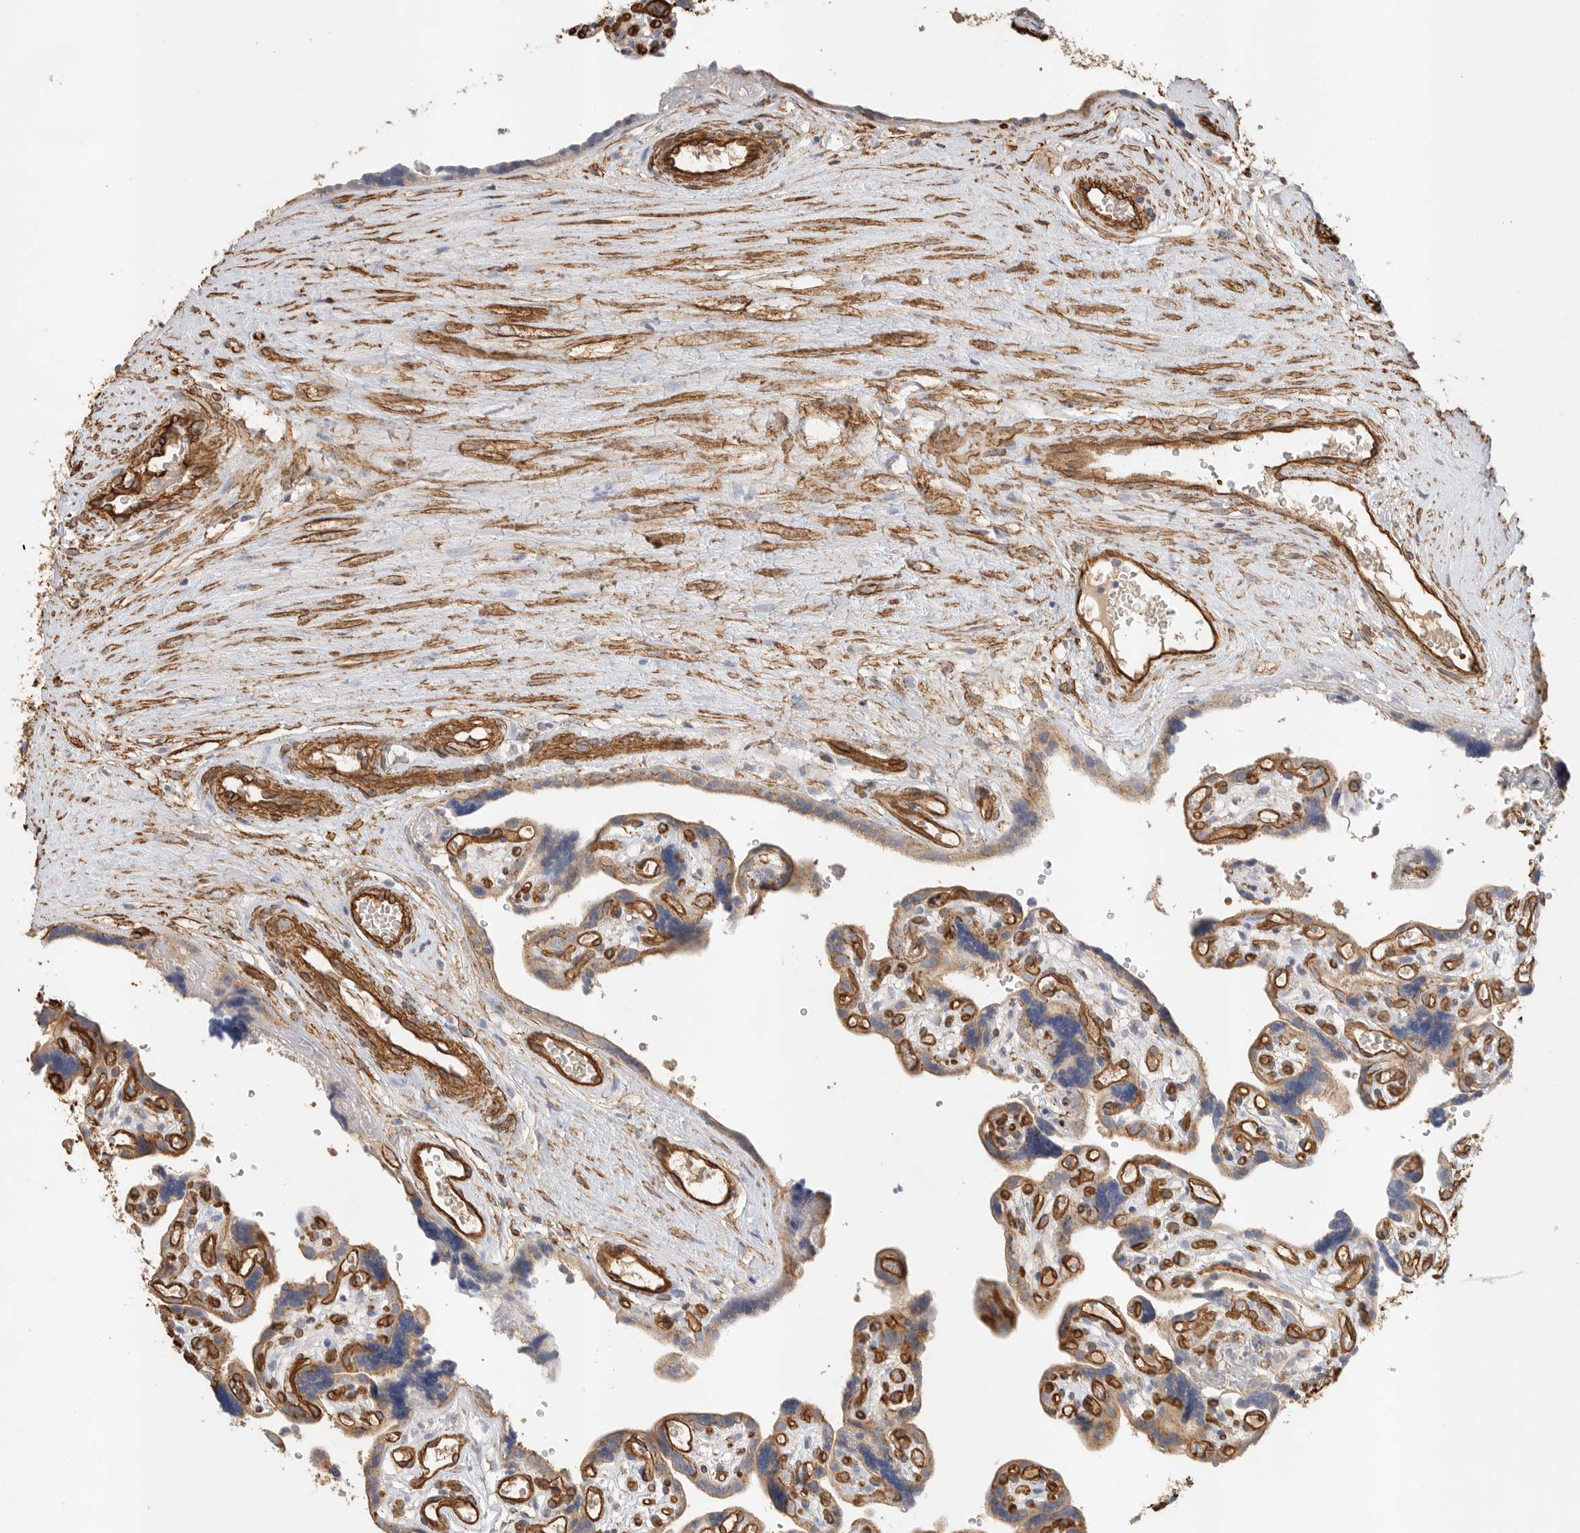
{"staining": {"intensity": "moderate", "quantity": ">75%", "location": "cytoplasmic/membranous"}, "tissue": "placenta", "cell_type": "Decidual cells", "image_type": "normal", "snomed": [{"axis": "morphology", "description": "Normal tissue, NOS"}, {"axis": "topography", "description": "Placenta"}], "caption": "Benign placenta demonstrates moderate cytoplasmic/membranous expression in about >75% of decidual cells, visualized by immunohistochemistry. Ihc stains the protein of interest in brown and the nuclei are stained blue.", "gene": "JMJD4", "patient": {"sex": "female", "age": 30}}